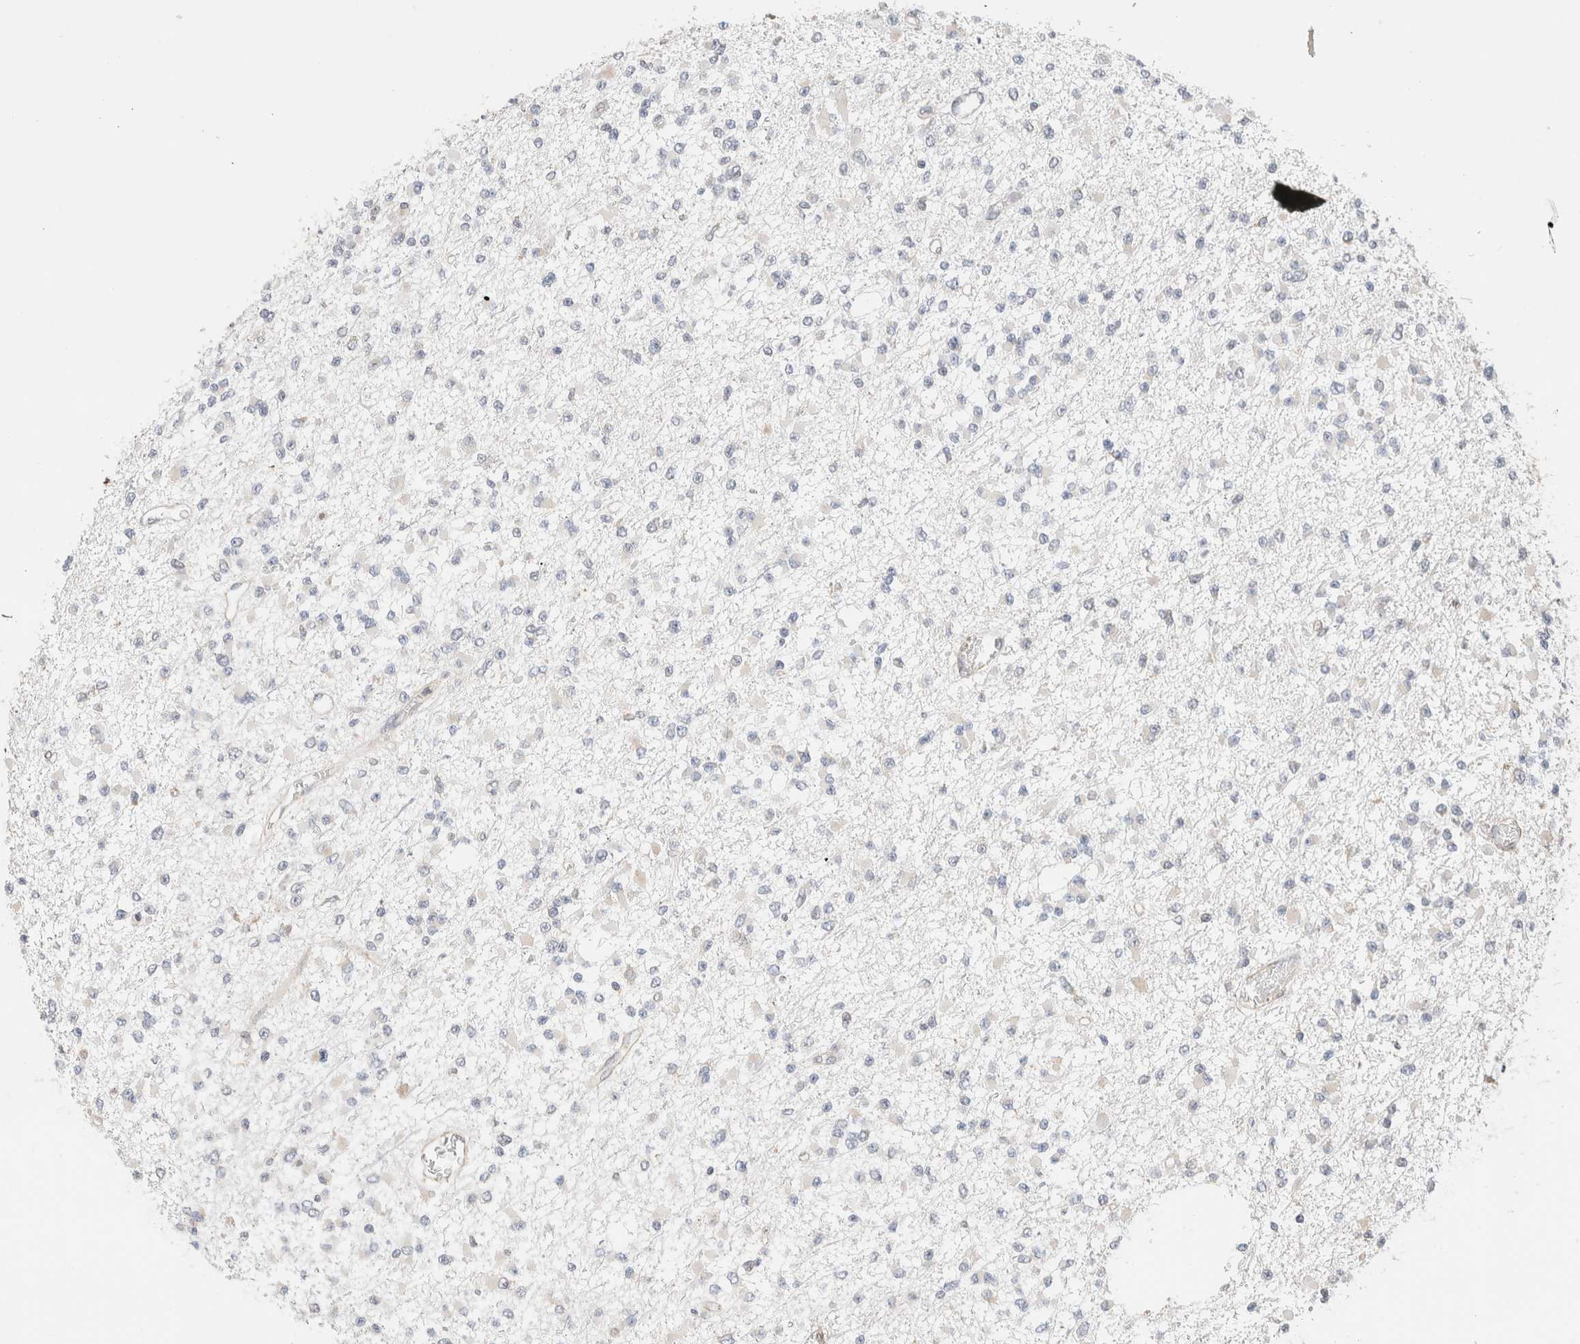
{"staining": {"intensity": "negative", "quantity": "none", "location": "none"}, "tissue": "glioma", "cell_type": "Tumor cells", "image_type": "cancer", "snomed": [{"axis": "morphology", "description": "Glioma, malignant, Low grade"}, {"axis": "topography", "description": "Brain"}], "caption": "High power microscopy photomicrograph of an IHC micrograph of glioma, revealing no significant expression in tumor cells.", "gene": "INTS1", "patient": {"sex": "female", "age": 22}}